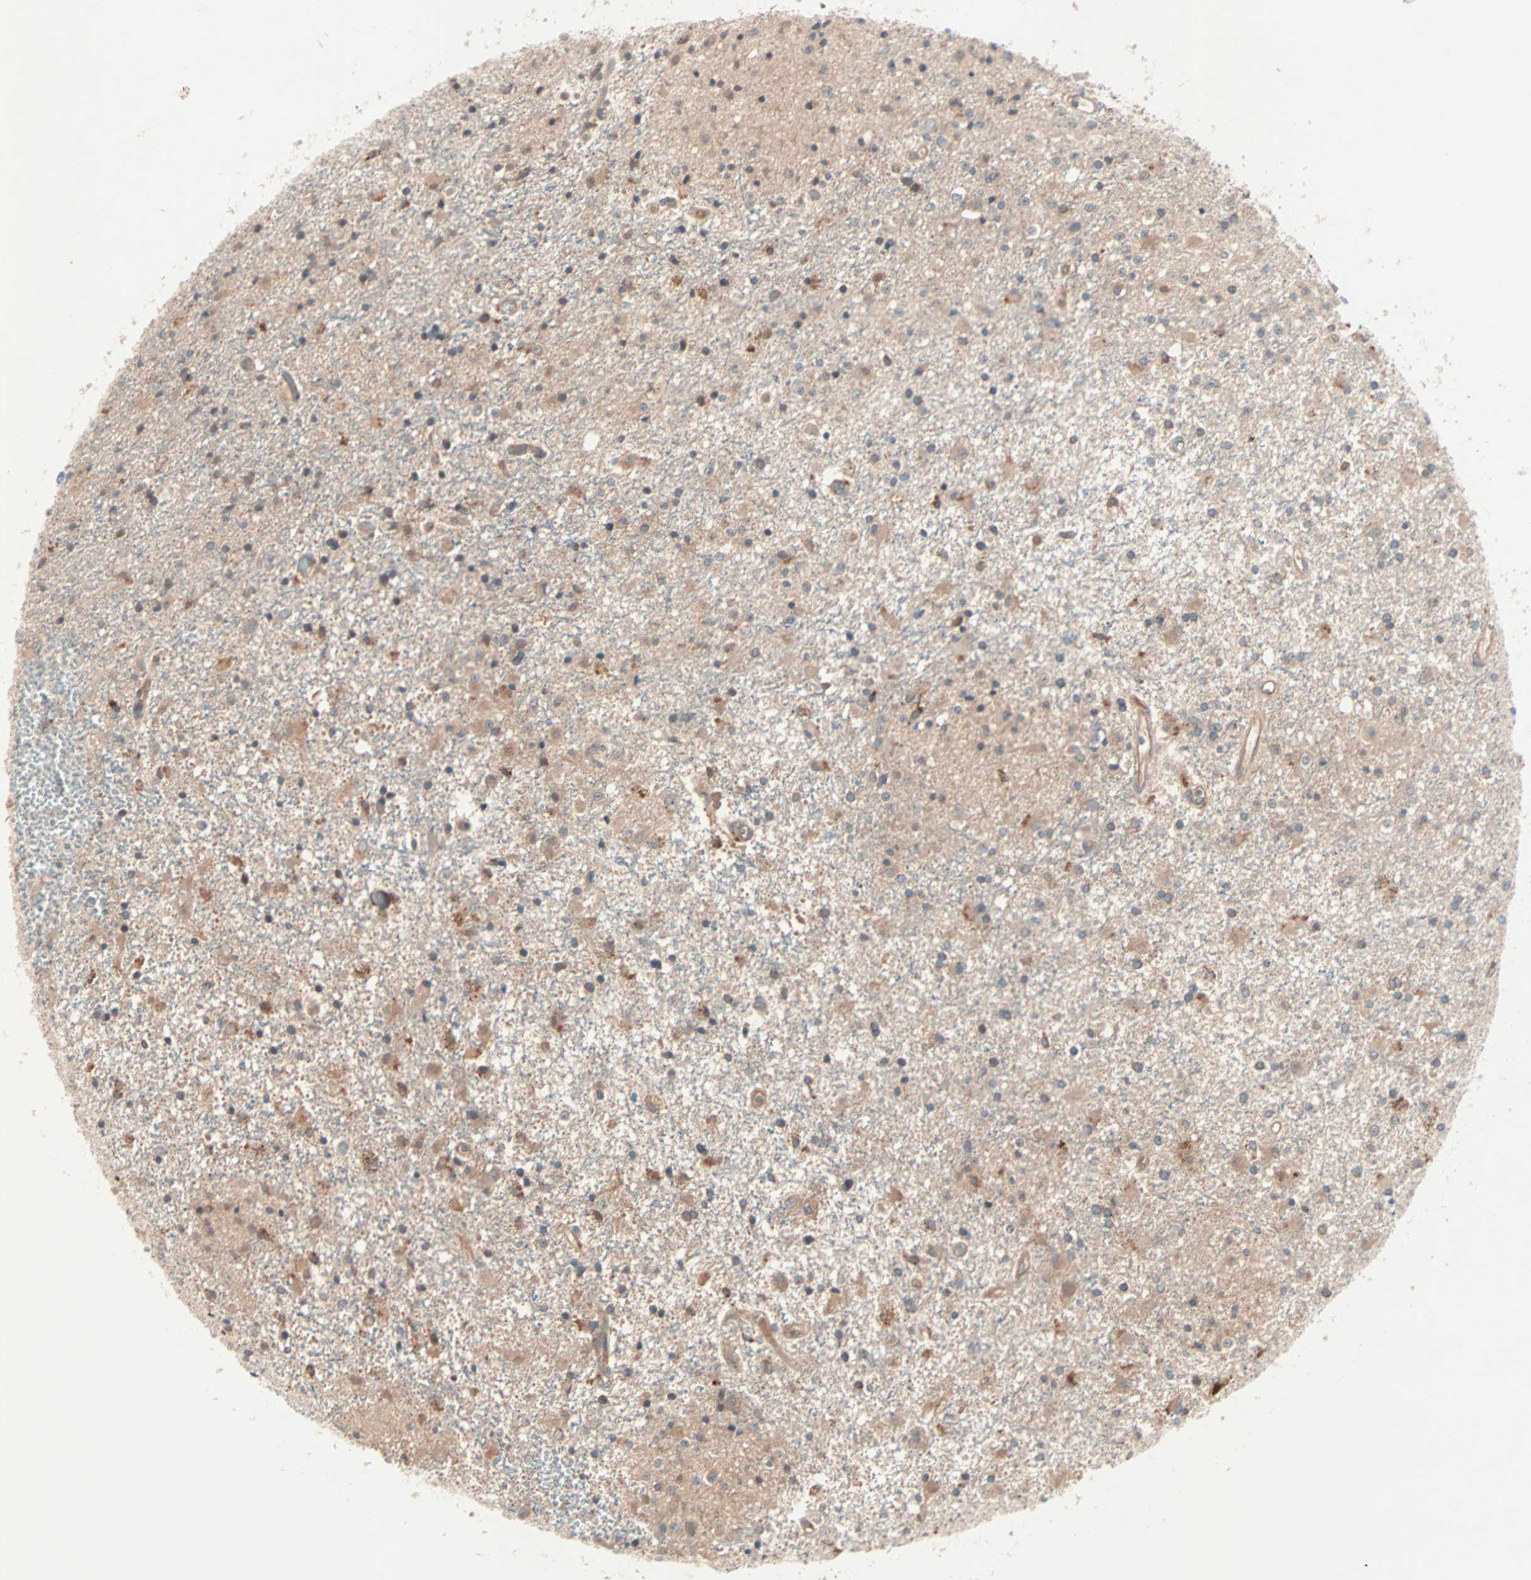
{"staining": {"intensity": "weak", "quantity": "25%-75%", "location": "cytoplasmic/membranous"}, "tissue": "glioma", "cell_type": "Tumor cells", "image_type": "cancer", "snomed": [{"axis": "morphology", "description": "Glioma, malignant, Low grade"}, {"axis": "topography", "description": "Brain"}], "caption": "A brown stain labels weak cytoplasmic/membranous staining of a protein in malignant glioma (low-grade) tumor cells.", "gene": "CAD", "patient": {"sex": "male", "age": 58}}